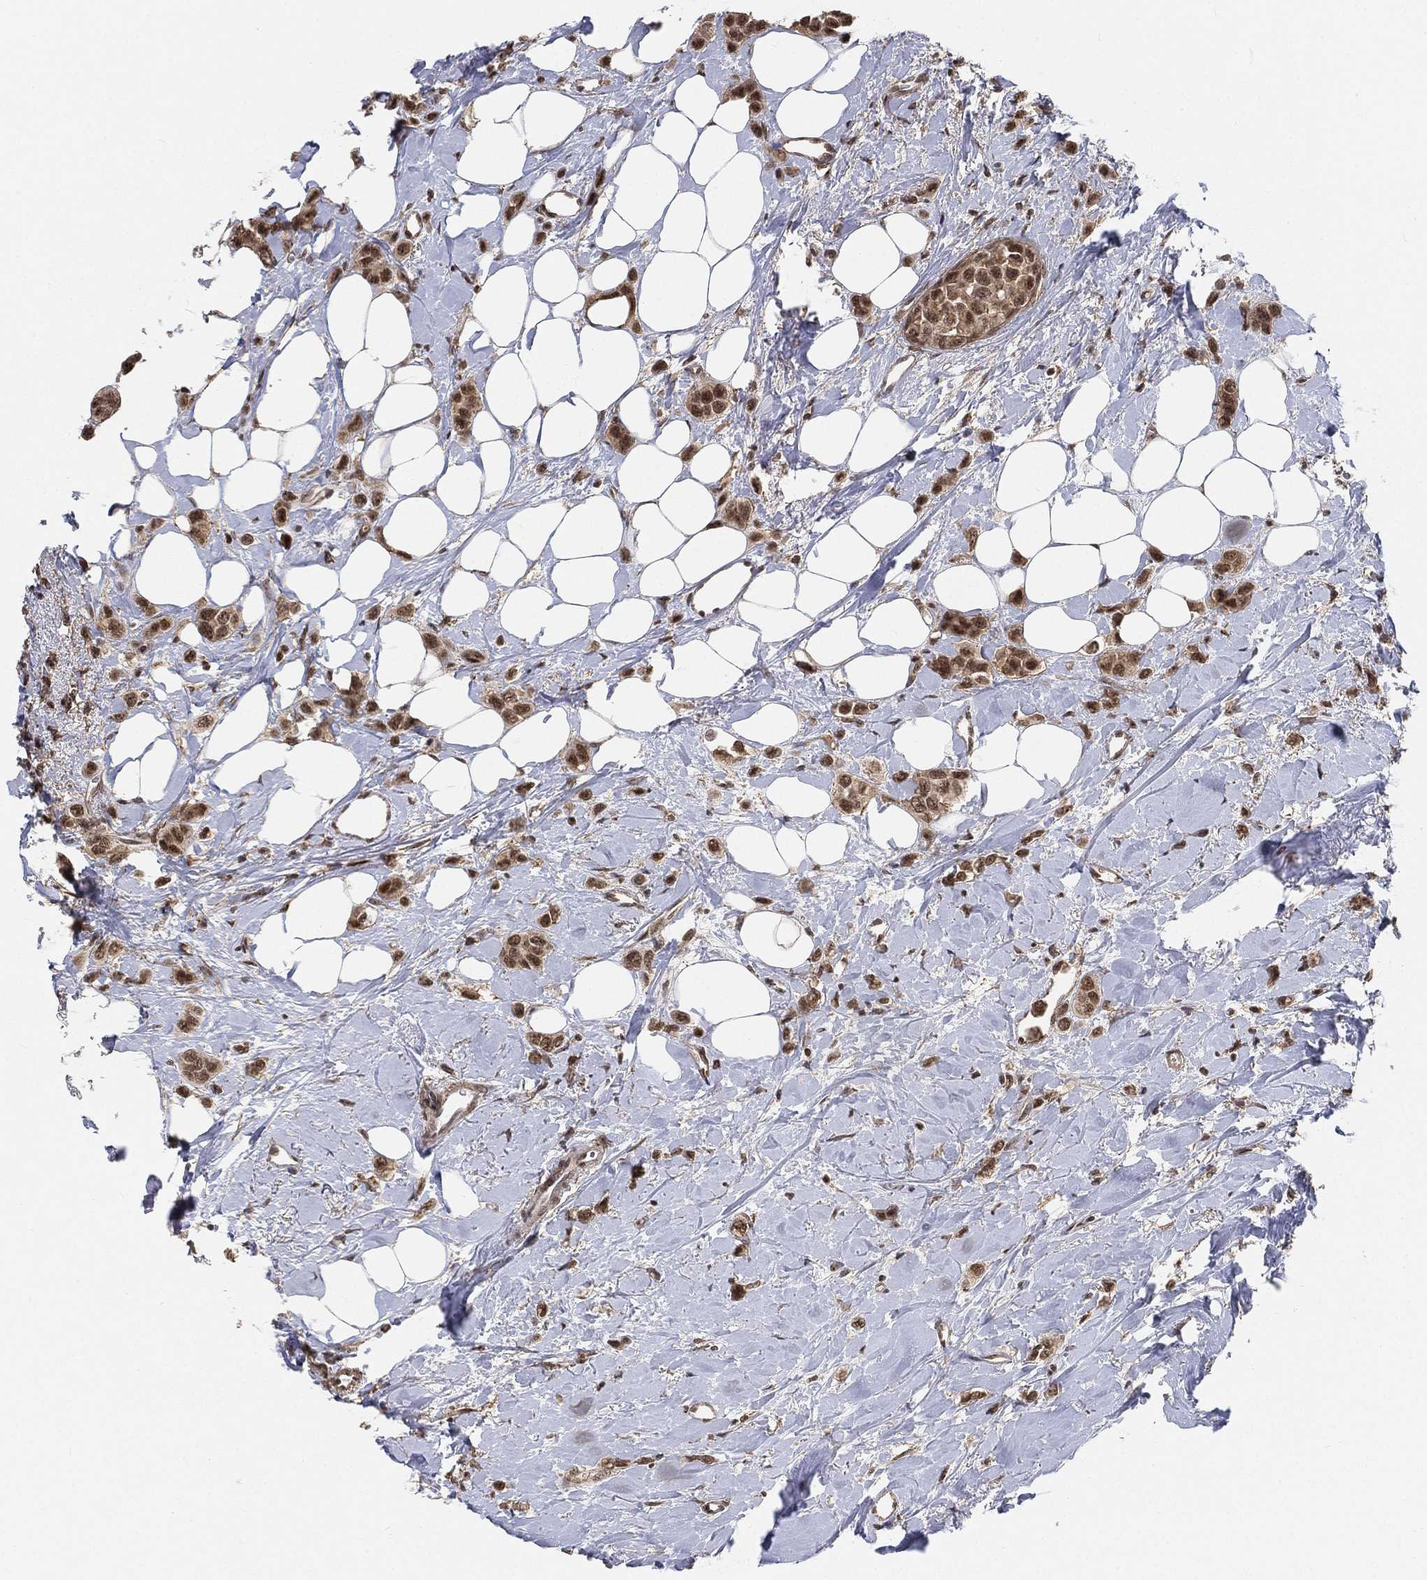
{"staining": {"intensity": "strong", "quantity": ">75%", "location": "nuclear"}, "tissue": "breast cancer", "cell_type": "Tumor cells", "image_type": "cancer", "snomed": [{"axis": "morphology", "description": "Lobular carcinoma"}, {"axis": "topography", "description": "Breast"}], "caption": "This is an image of IHC staining of breast lobular carcinoma, which shows strong staining in the nuclear of tumor cells.", "gene": "RSRC2", "patient": {"sex": "female", "age": 66}}